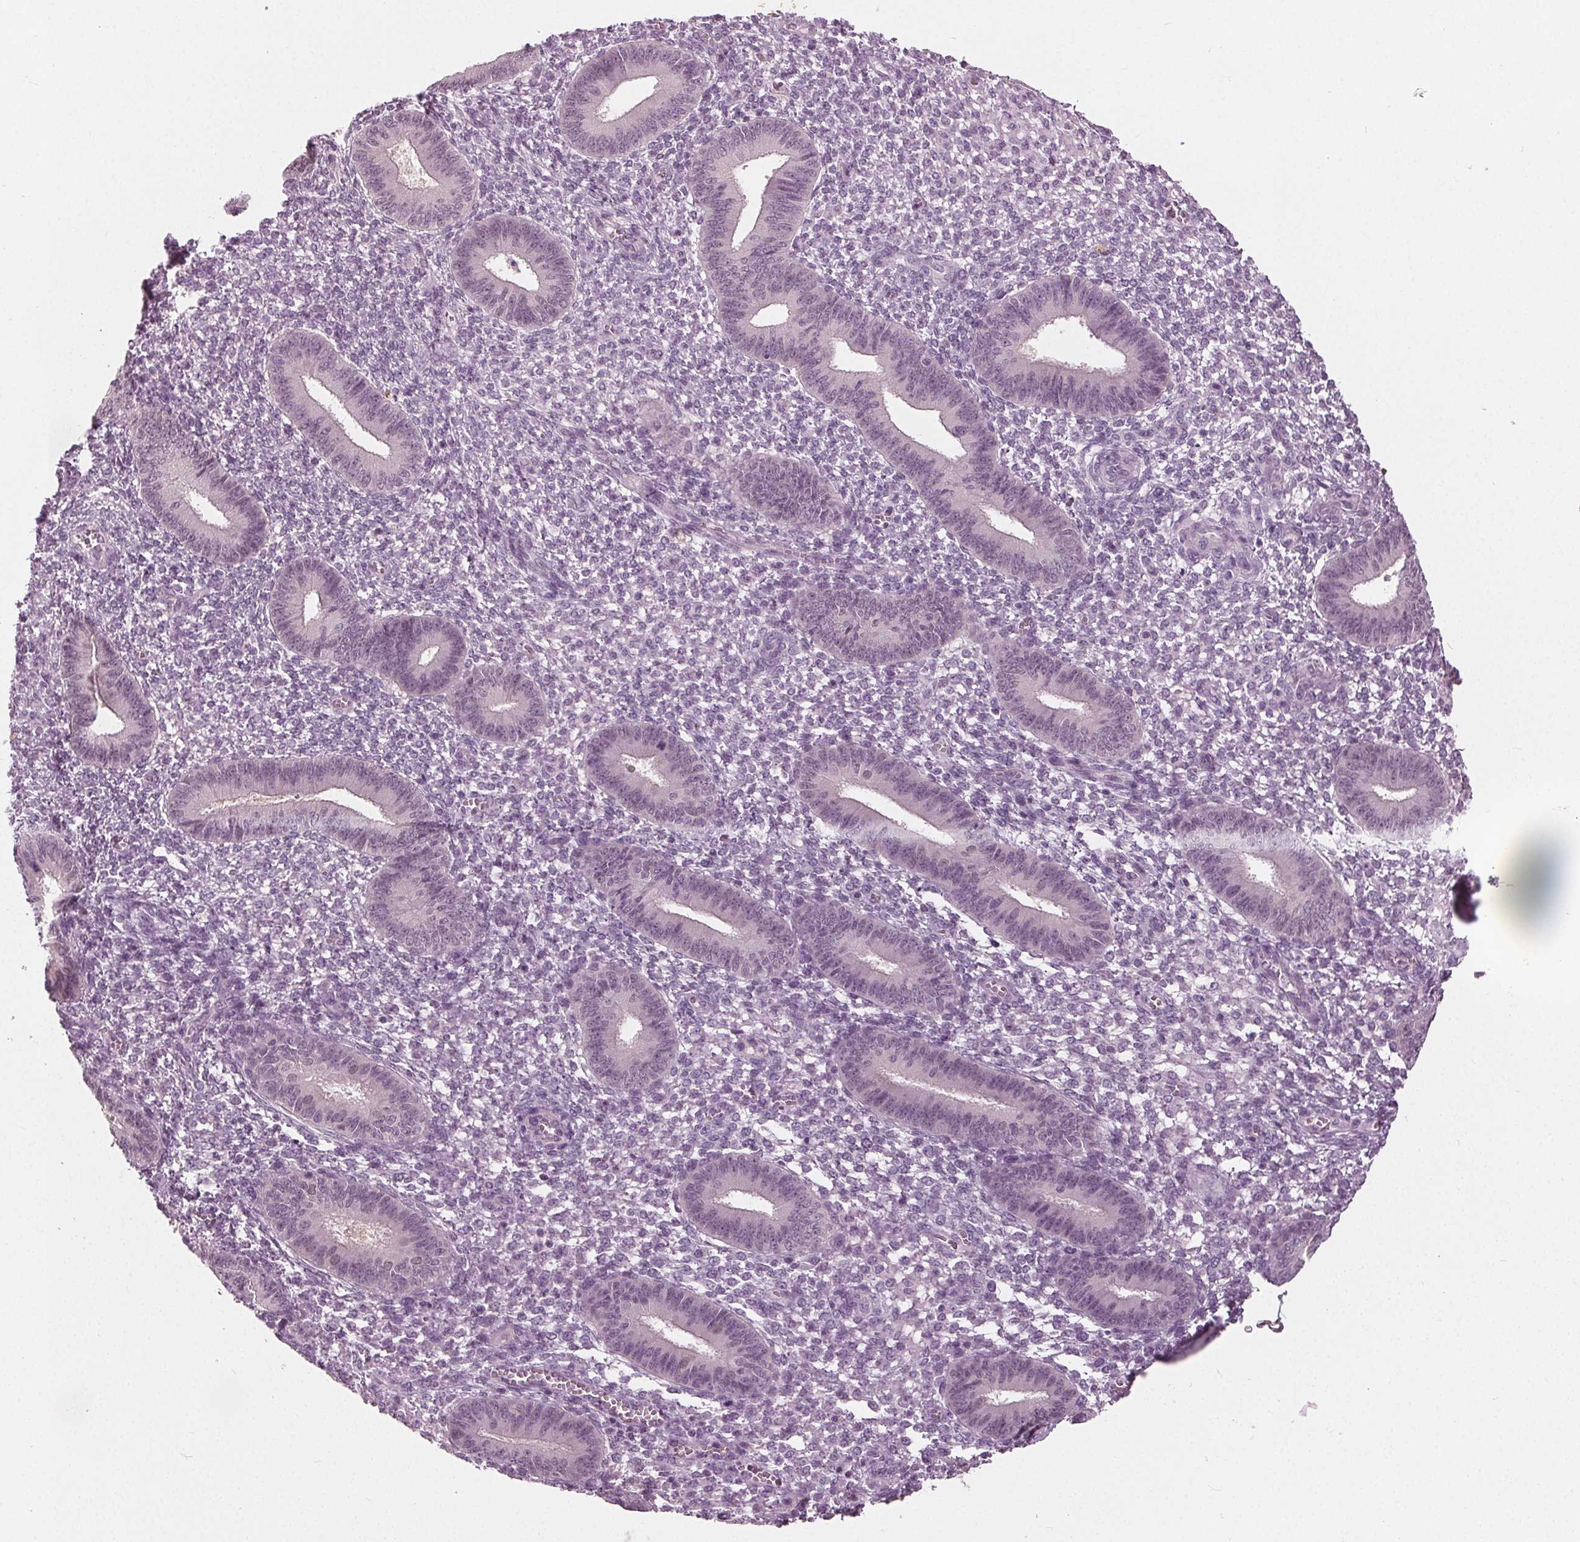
{"staining": {"intensity": "negative", "quantity": "none", "location": "none"}, "tissue": "endometrium", "cell_type": "Cells in endometrial stroma", "image_type": "normal", "snomed": [{"axis": "morphology", "description": "Normal tissue, NOS"}, {"axis": "topography", "description": "Endometrium"}], "caption": "DAB (3,3'-diaminobenzidine) immunohistochemical staining of benign human endometrium reveals no significant expression in cells in endometrial stroma. The staining was performed using DAB (3,3'-diaminobenzidine) to visualize the protein expression in brown, while the nuclei were stained in blue with hematoxylin (Magnification: 20x).", "gene": "TKFC", "patient": {"sex": "female", "age": 42}}